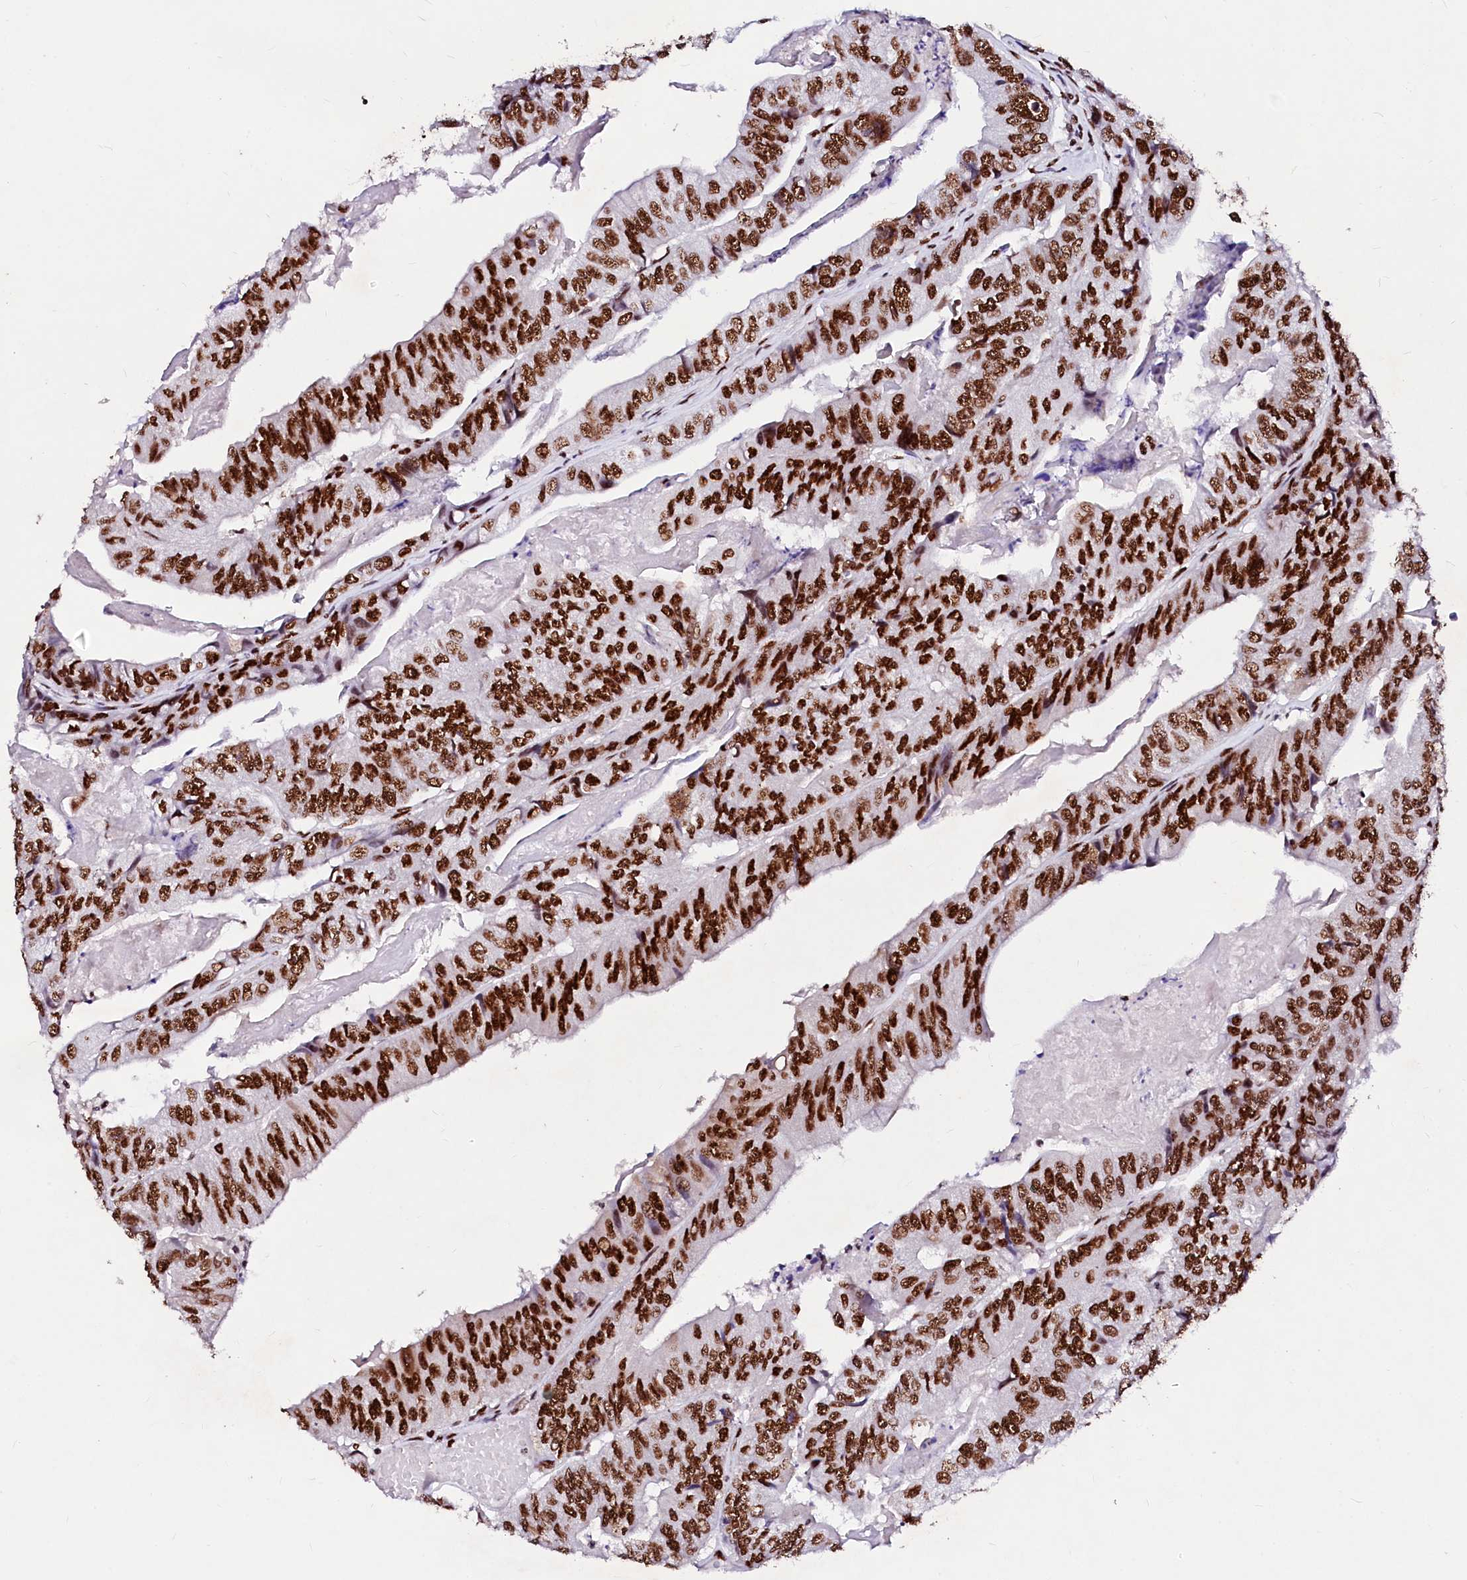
{"staining": {"intensity": "strong", "quantity": ">75%", "location": "nuclear"}, "tissue": "colorectal cancer", "cell_type": "Tumor cells", "image_type": "cancer", "snomed": [{"axis": "morphology", "description": "Adenocarcinoma, NOS"}, {"axis": "topography", "description": "Colon"}], "caption": "Adenocarcinoma (colorectal) was stained to show a protein in brown. There is high levels of strong nuclear positivity in about >75% of tumor cells. The staining was performed using DAB (3,3'-diaminobenzidine), with brown indicating positive protein expression. Nuclei are stained blue with hematoxylin.", "gene": "CPSF6", "patient": {"sex": "female", "age": 67}}